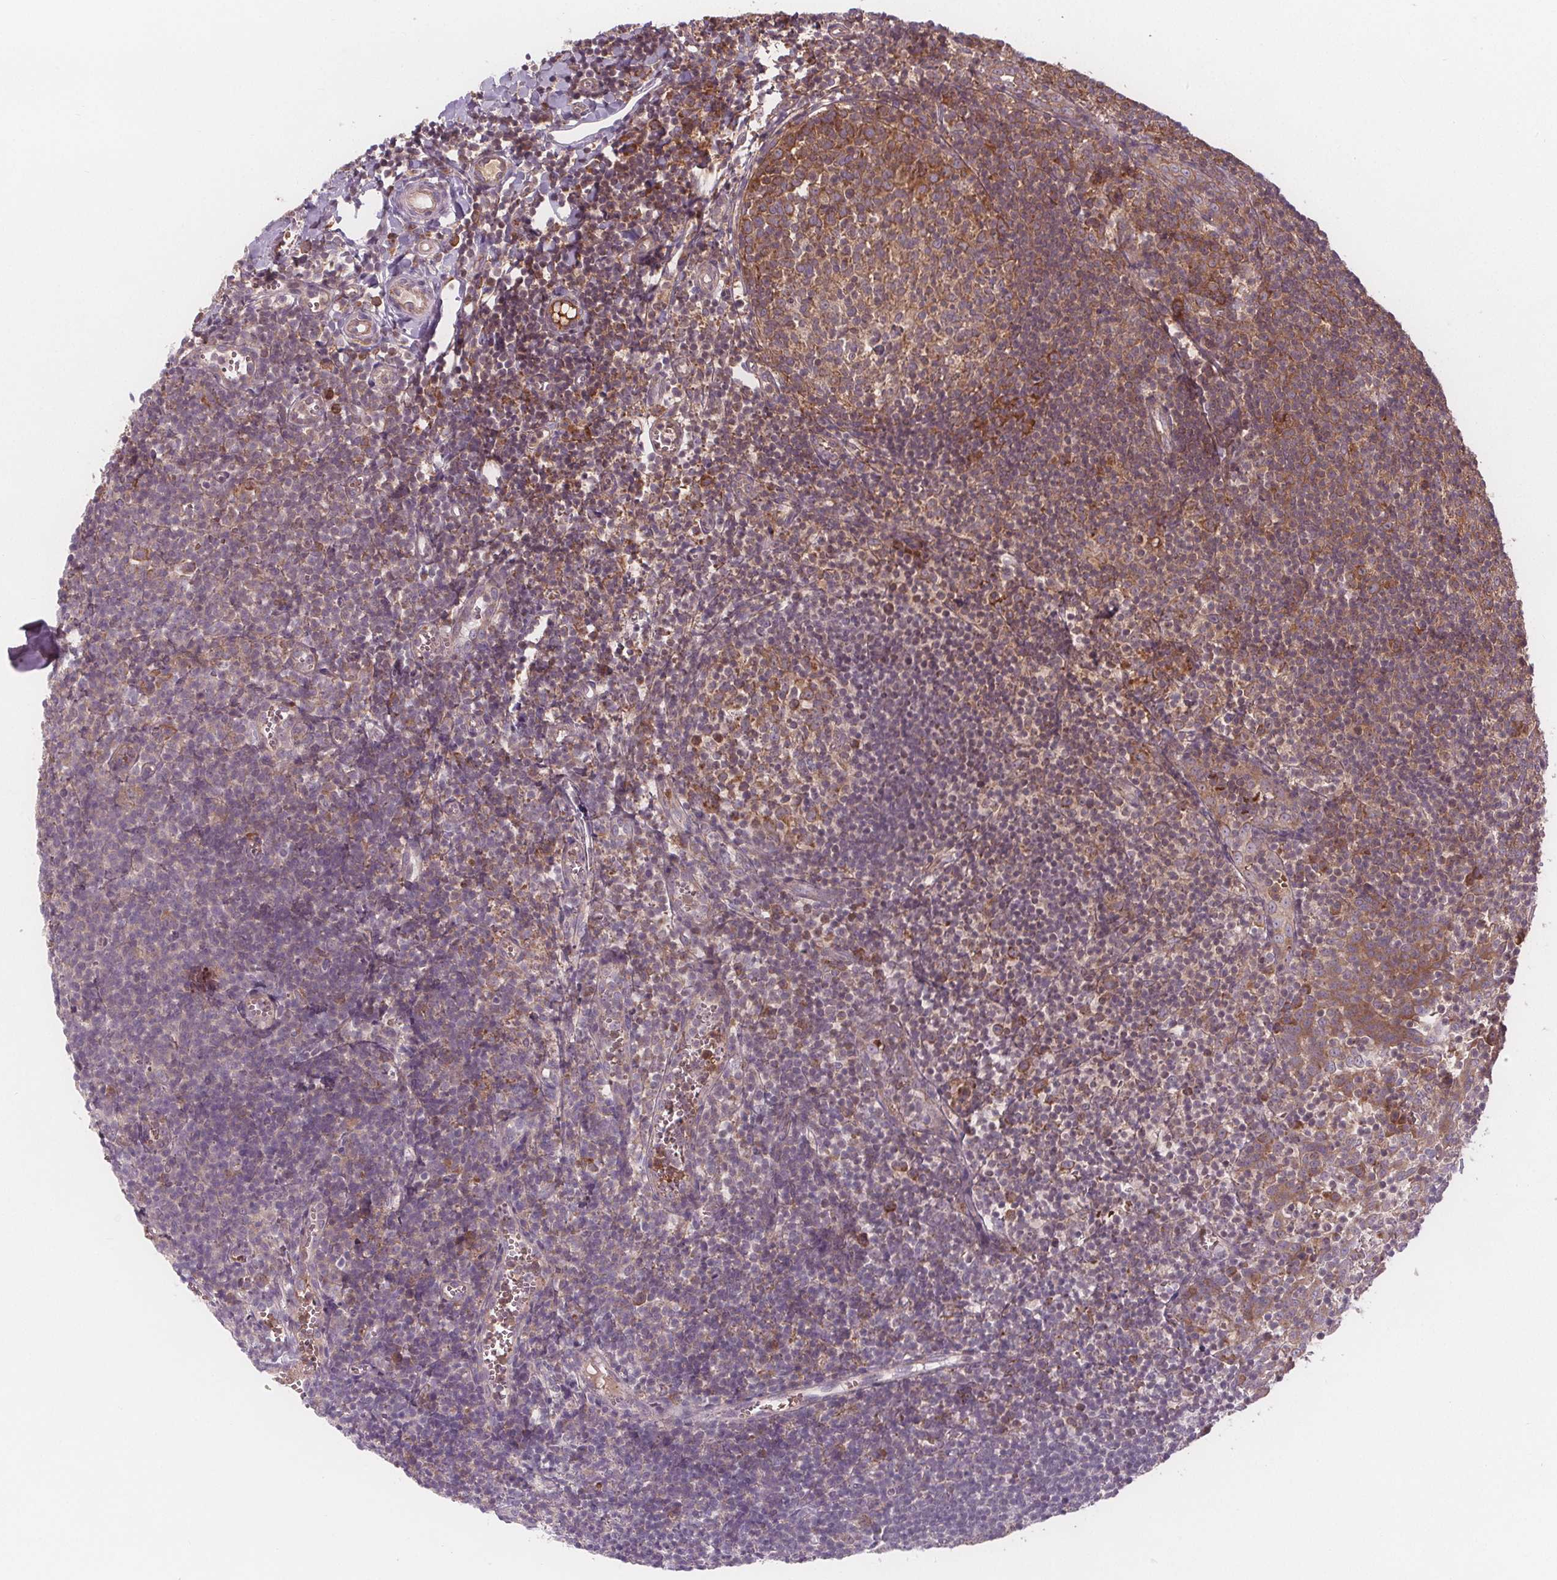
{"staining": {"intensity": "moderate", "quantity": ">75%", "location": "cytoplasmic/membranous"}, "tissue": "lymph node", "cell_type": "Germinal center cells", "image_type": "normal", "snomed": [{"axis": "morphology", "description": "Normal tissue, NOS"}, {"axis": "topography", "description": "Lymph node"}], "caption": "Lymph node stained with immunohistochemistry demonstrates moderate cytoplasmic/membranous positivity in approximately >75% of germinal center cells.", "gene": "EIF3D", "patient": {"sex": "female", "age": 21}}